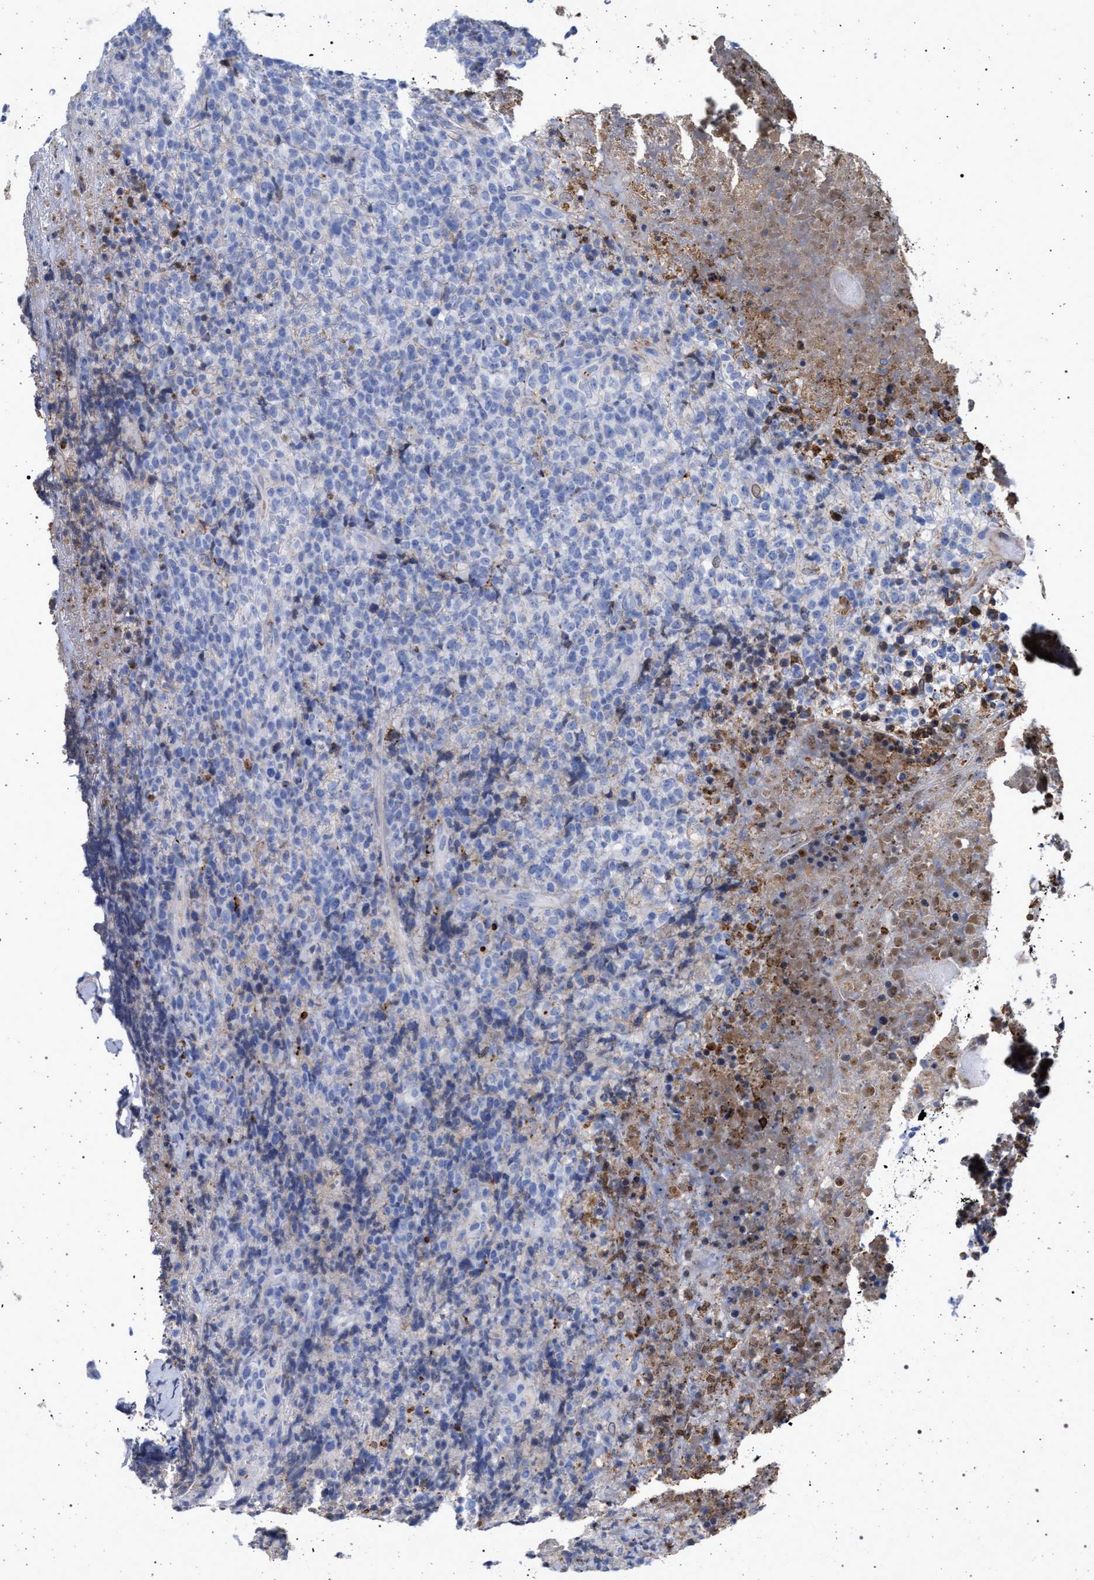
{"staining": {"intensity": "negative", "quantity": "none", "location": "none"}, "tissue": "lymphoma", "cell_type": "Tumor cells", "image_type": "cancer", "snomed": [{"axis": "morphology", "description": "Malignant lymphoma, non-Hodgkin's type, Low grade"}, {"axis": "topography", "description": "Lymph node"}], "caption": "IHC image of human lymphoma stained for a protein (brown), which exhibits no expression in tumor cells. Nuclei are stained in blue.", "gene": "PLG", "patient": {"sex": "male", "age": 66}}